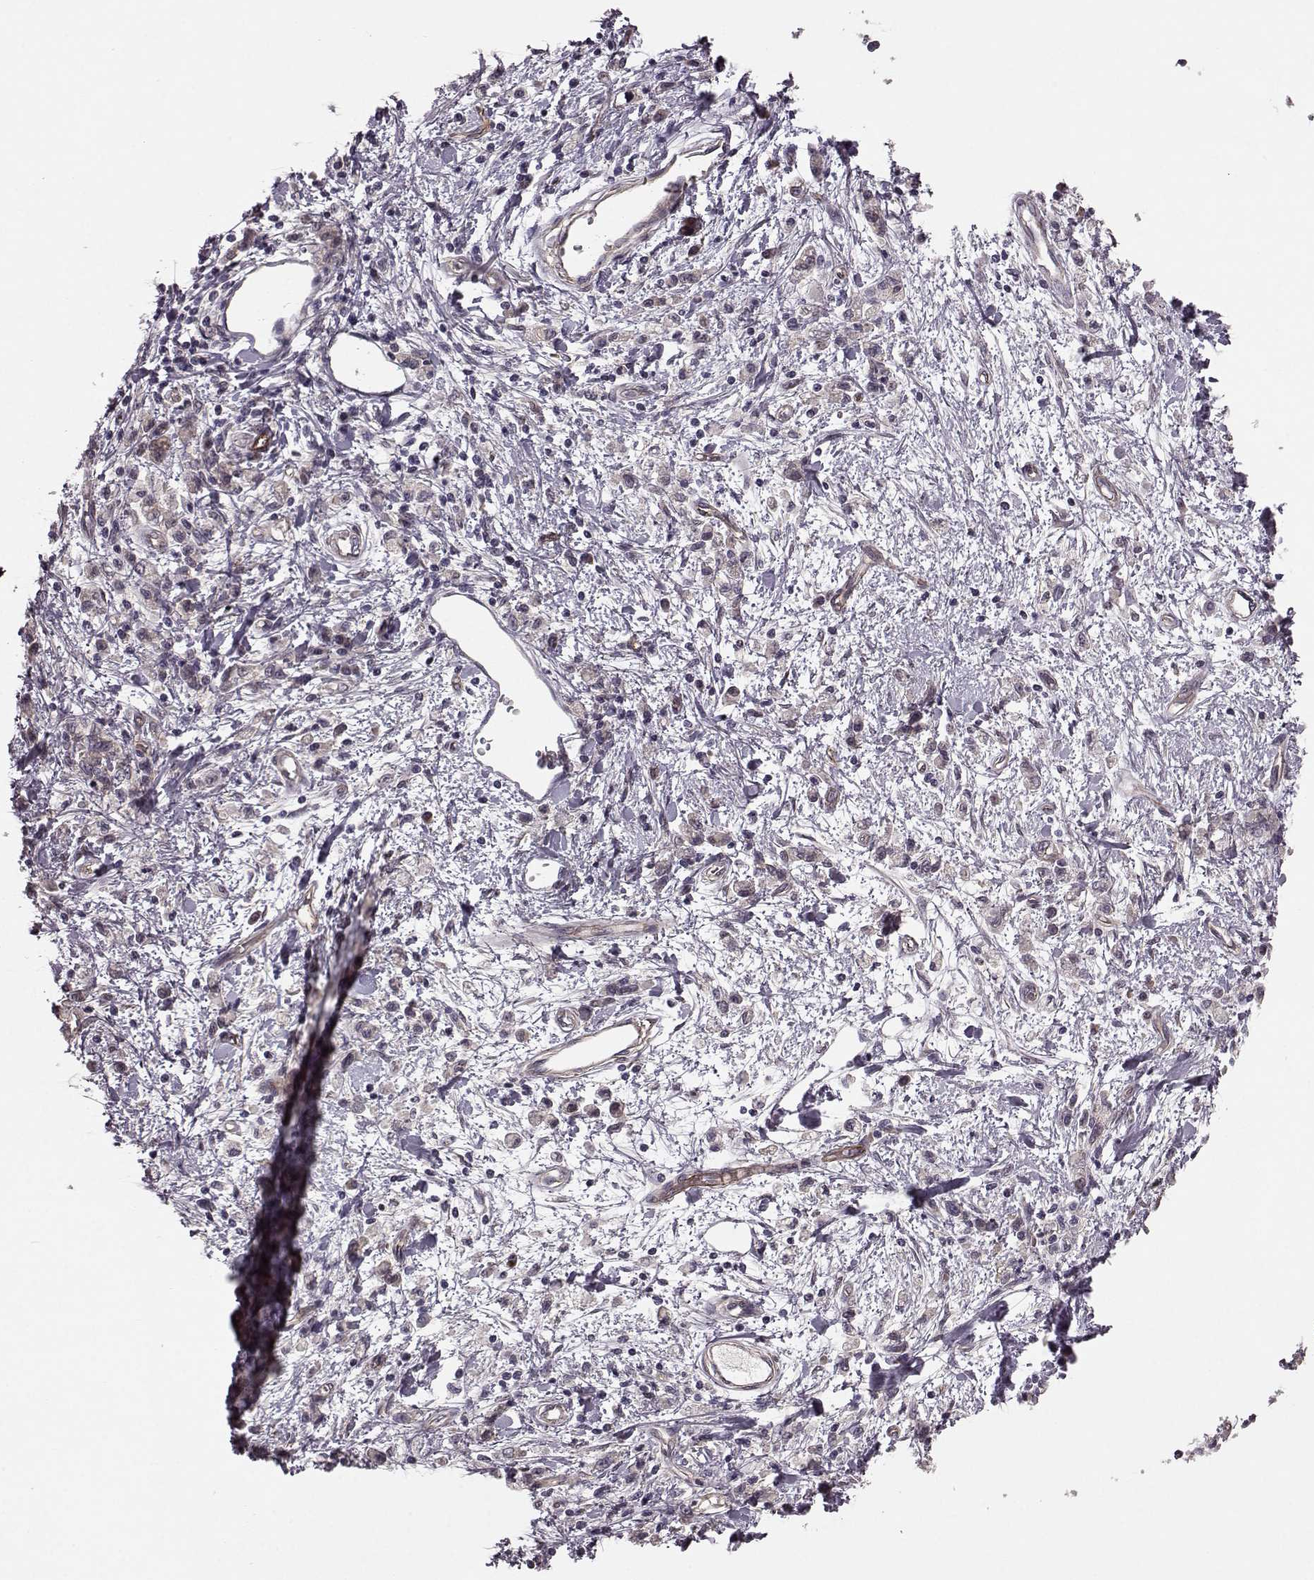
{"staining": {"intensity": "negative", "quantity": "none", "location": "none"}, "tissue": "stomach cancer", "cell_type": "Tumor cells", "image_type": "cancer", "snomed": [{"axis": "morphology", "description": "Adenocarcinoma, NOS"}, {"axis": "topography", "description": "Stomach"}], "caption": "Tumor cells are negative for protein expression in human stomach cancer.", "gene": "SYNPO", "patient": {"sex": "male", "age": 77}}